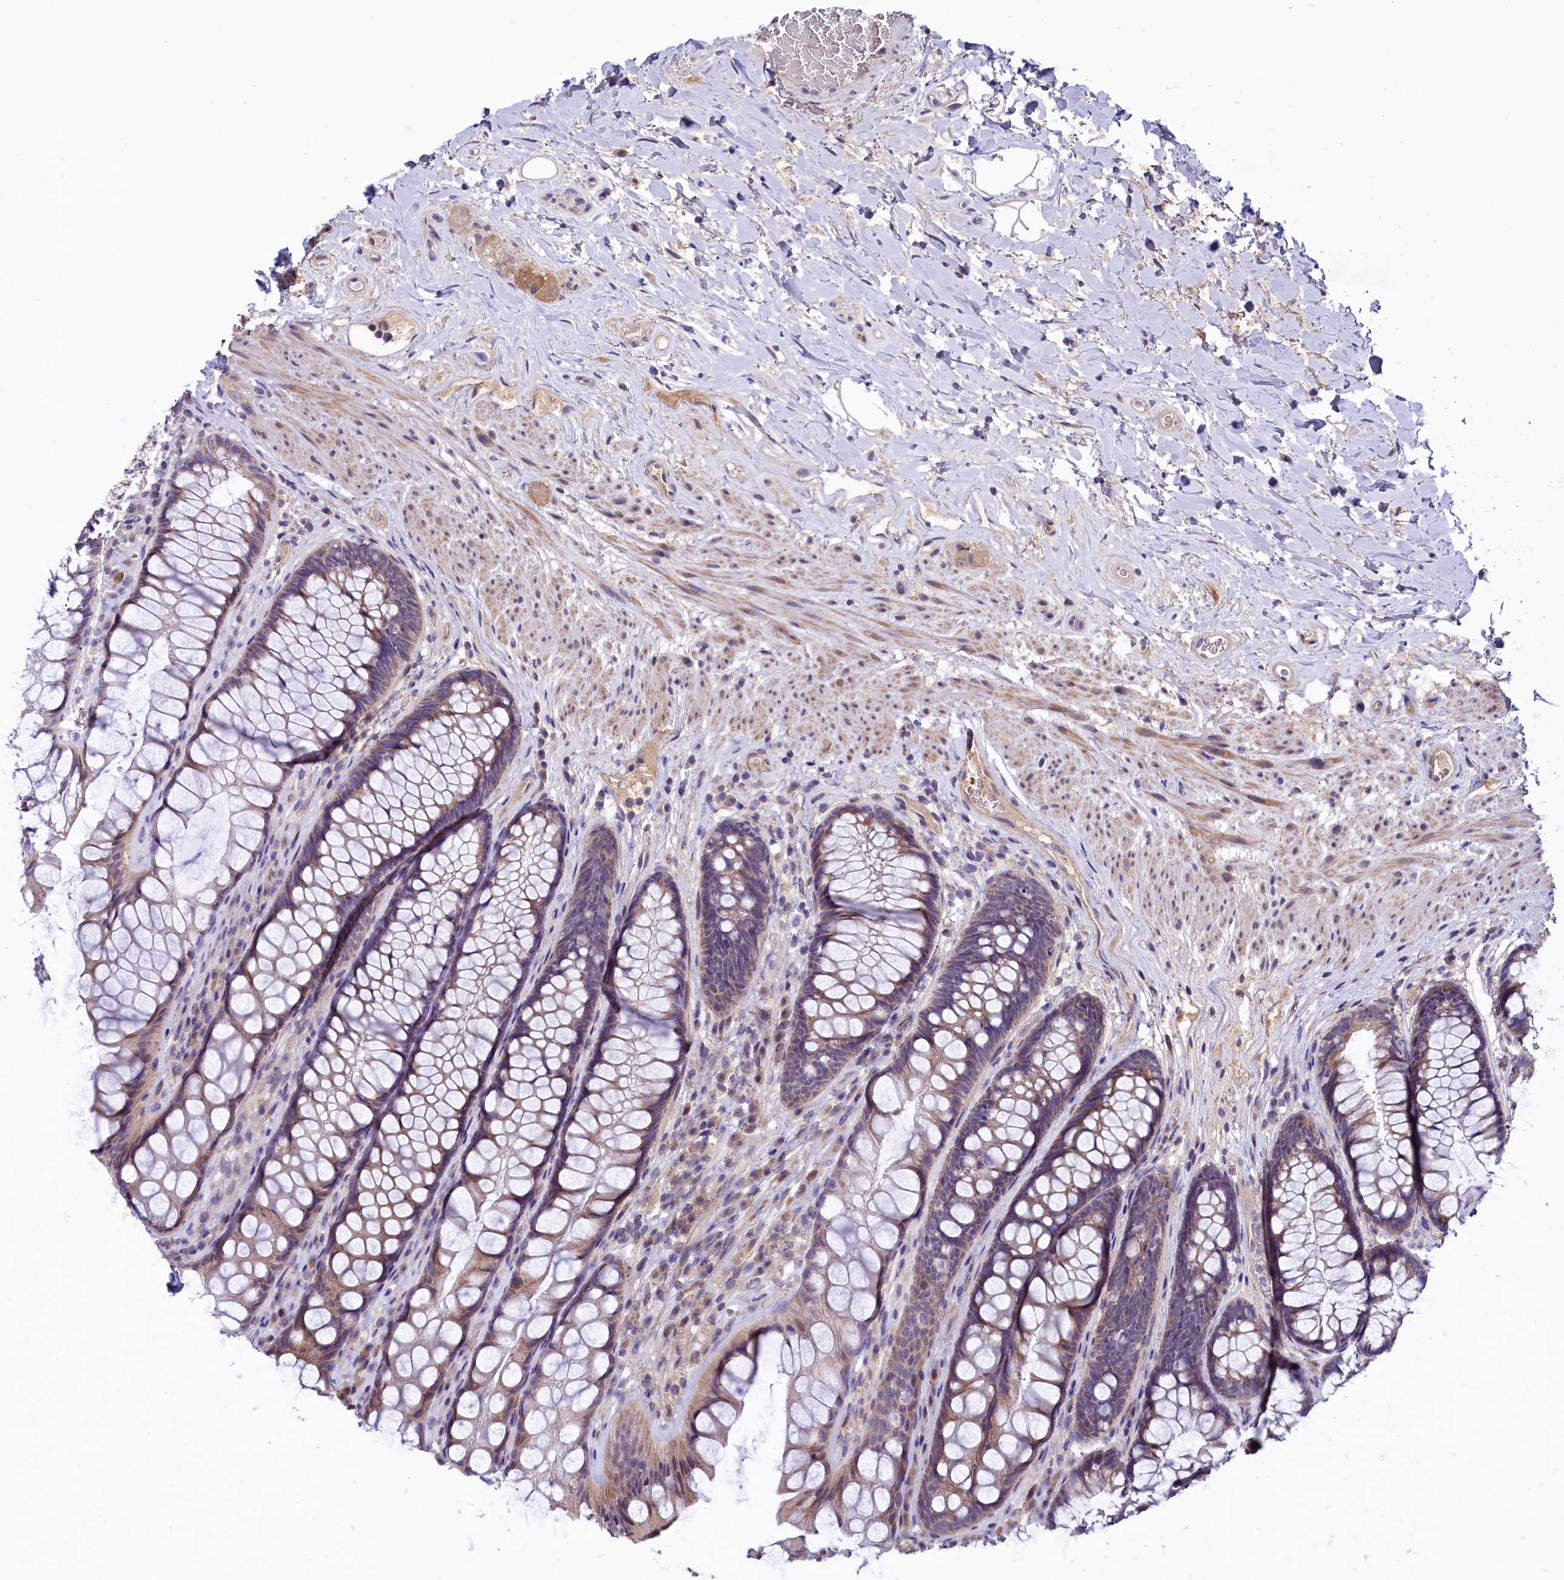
{"staining": {"intensity": "weak", "quantity": "25%-75%", "location": "cytoplasmic/membranous"}, "tissue": "rectum", "cell_type": "Glandular cells", "image_type": "normal", "snomed": [{"axis": "morphology", "description": "Normal tissue, NOS"}, {"axis": "topography", "description": "Rectum"}], "caption": "A high-resolution image shows immunohistochemistry staining of unremarkable rectum, which reveals weak cytoplasmic/membranous staining in about 25%-75% of glandular cells.", "gene": "SLC39A6", "patient": {"sex": "male", "age": 74}}